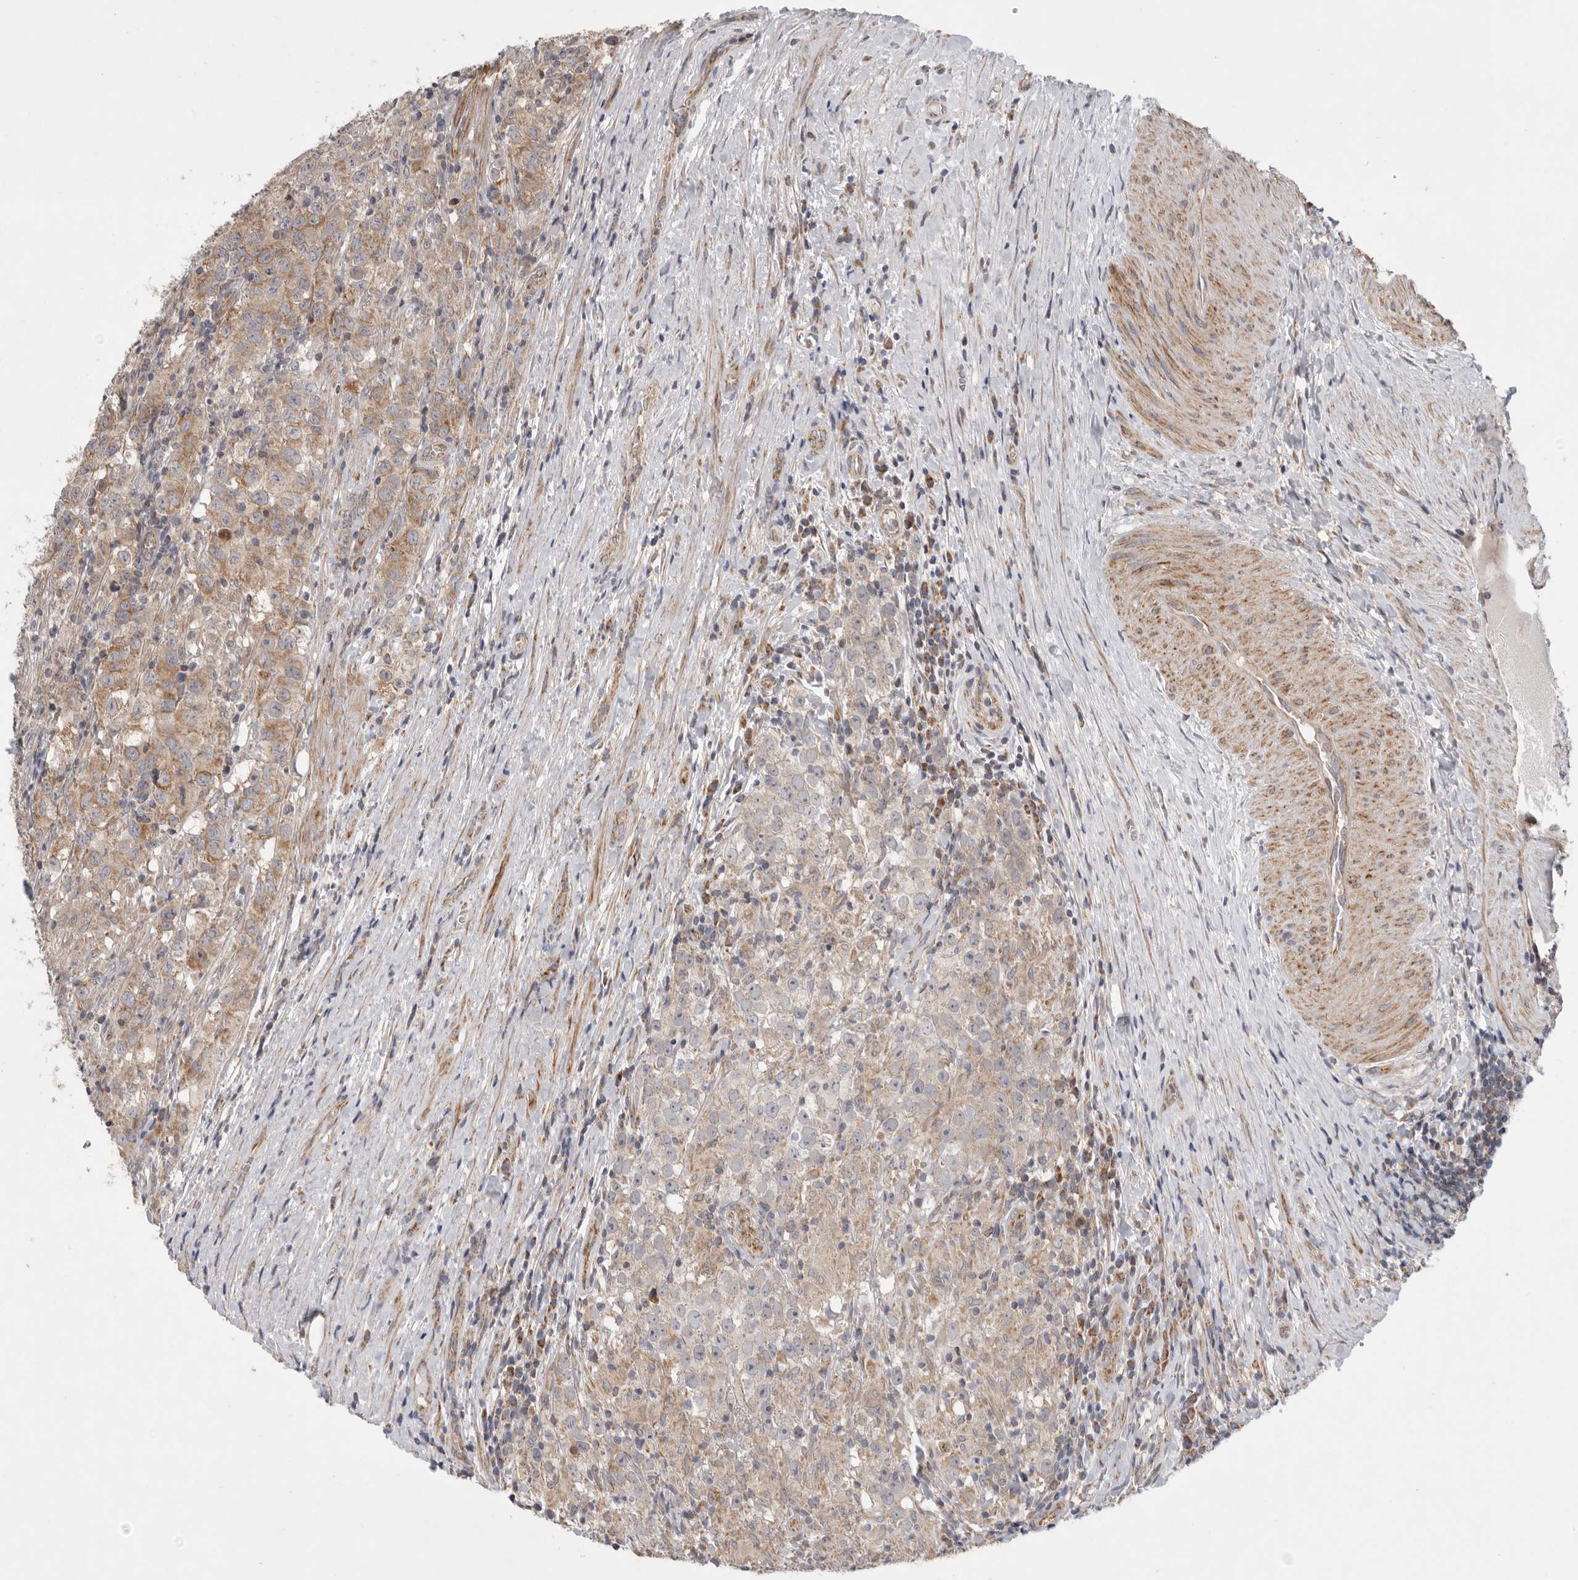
{"staining": {"intensity": "moderate", "quantity": ">75%", "location": "cytoplasmic/membranous"}, "tissue": "testis cancer", "cell_type": "Tumor cells", "image_type": "cancer", "snomed": [{"axis": "morphology", "description": "Seminoma, NOS"}, {"axis": "morphology", "description": "Carcinoma, Embryonal, NOS"}, {"axis": "topography", "description": "Testis"}], "caption": "Testis embryonal carcinoma stained with immunohistochemistry displays moderate cytoplasmic/membranous positivity in about >75% of tumor cells.", "gene": "MTFR1L", "patient": {"sex": "male", "age": 43}}